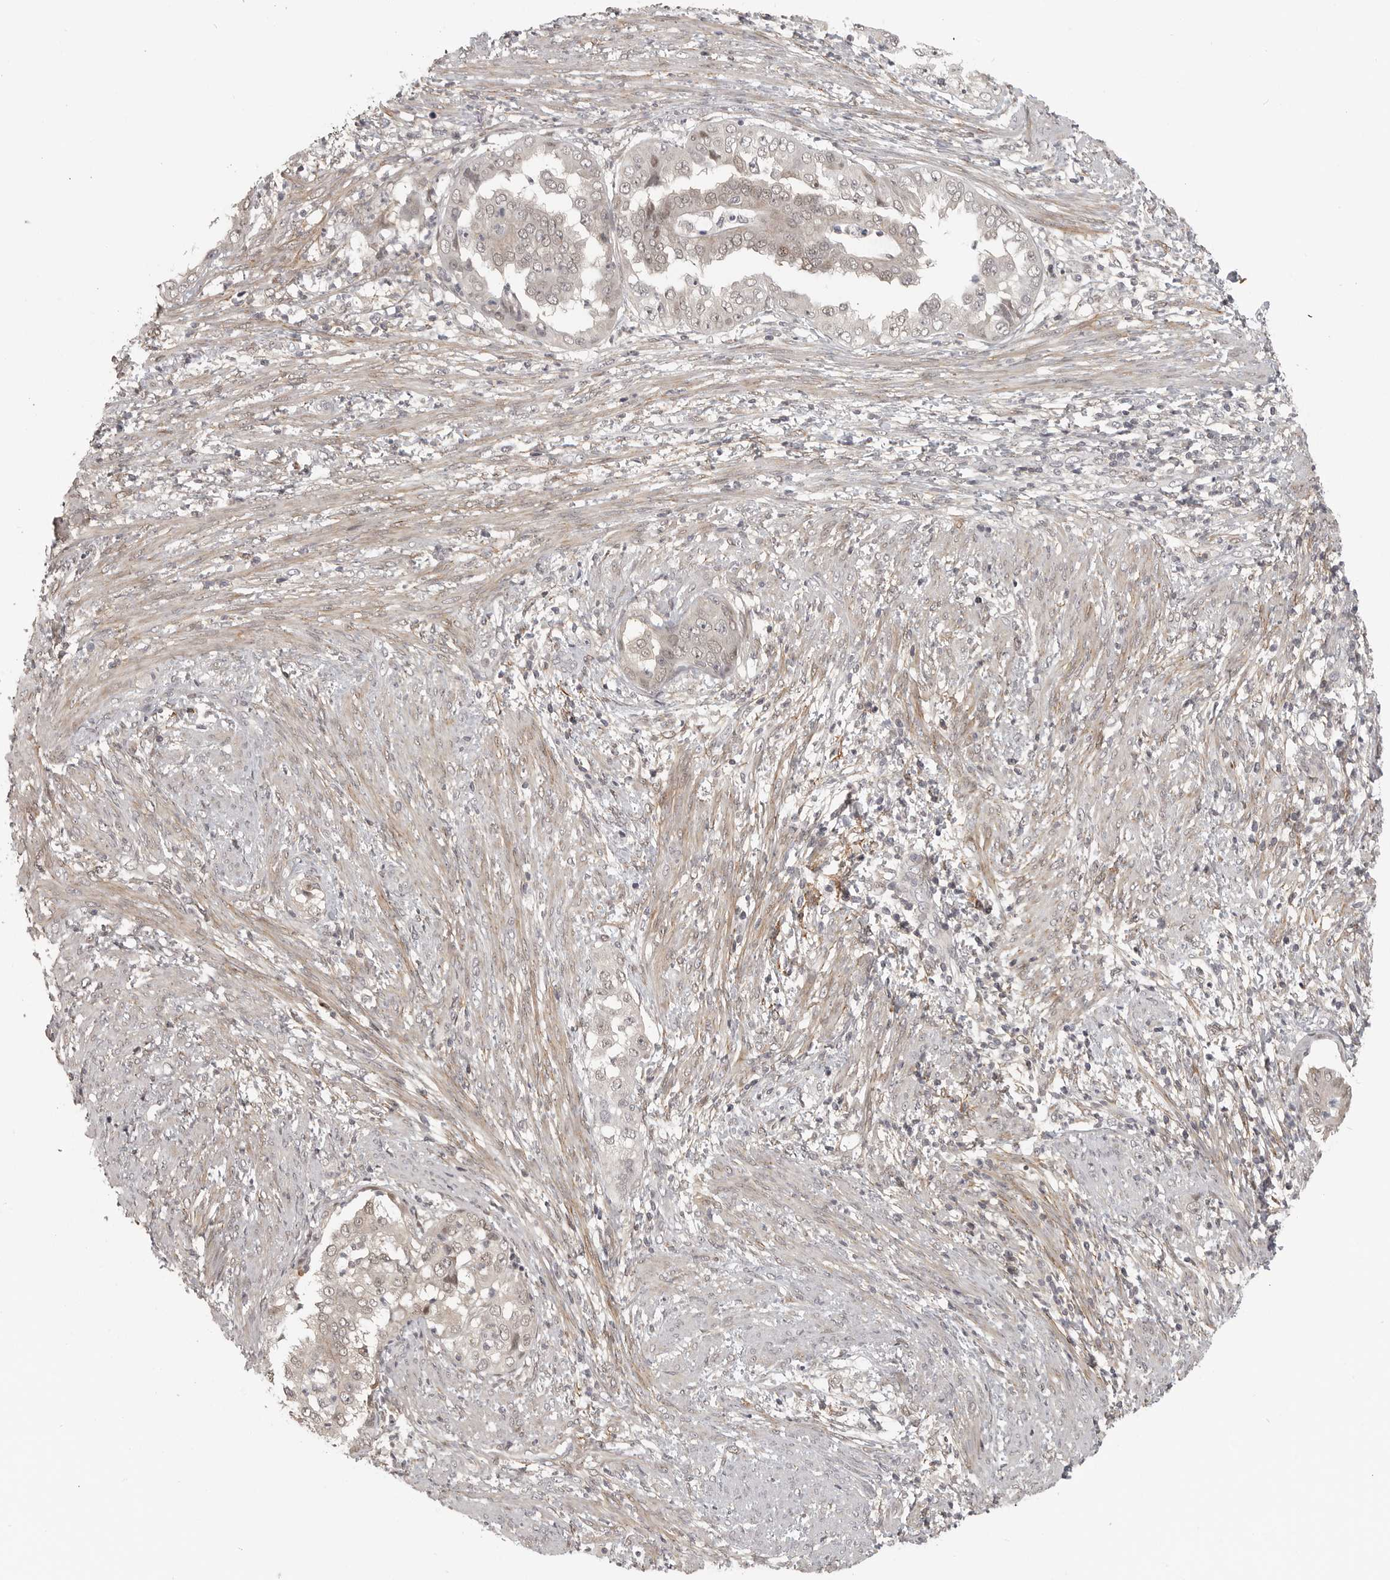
{"staining": {"intensity": "weak", "quantity": ">75%", "location": "cytoplasmic/membranous,nuclear"}, "tissue": "endometrial cancer", "cell_type": "Tumor cells", "image_type": "cancer", "snomed": [{"axis": "morphology", "description": "Adenocarcinoma, NOS"}, {"axis": "topography", "description": "Endometrium"}], "caption": "IHC of endometrial adenocarcinoma reveals low levels of weak cytoplasmic/membranous and nuclear expression in about >75% of tumor cells.", "gene": "UROD", "patient": {"sex": "female", "age": 85}}